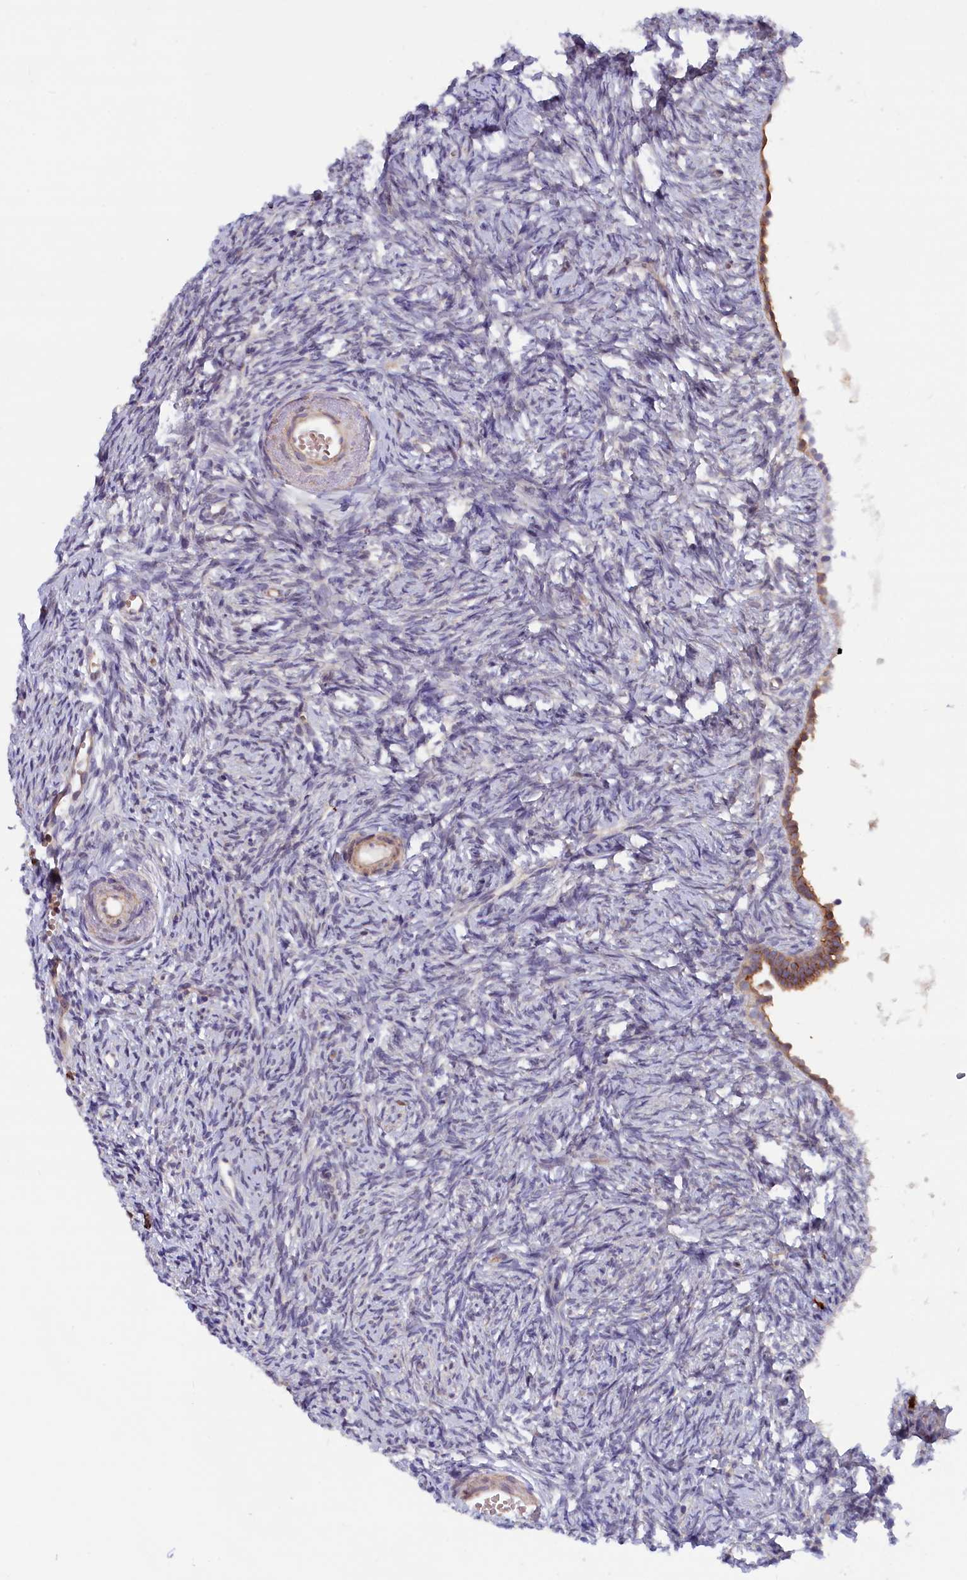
{"staining": {"intensity": "negative", "quantity": "none", "location": "none"}, "tissue": "ovary", "cell_type": "Ovarian stroma cells", "image_type": "normal", "snomed": [{"axis": "morphology", "description": "Normal tissue, NOS"}, {"axis": "topography", "description": "Ovary"}], "caption": "DAB immunohistochemical staining of unremarkable ovary shows no significant staining in ovarian stroma cells. (Immunohistochemistry (ihc), brightfield microscopy, high magnification).", "gene": "JPT2", "patient": {"sex": "female", "age": 51}}